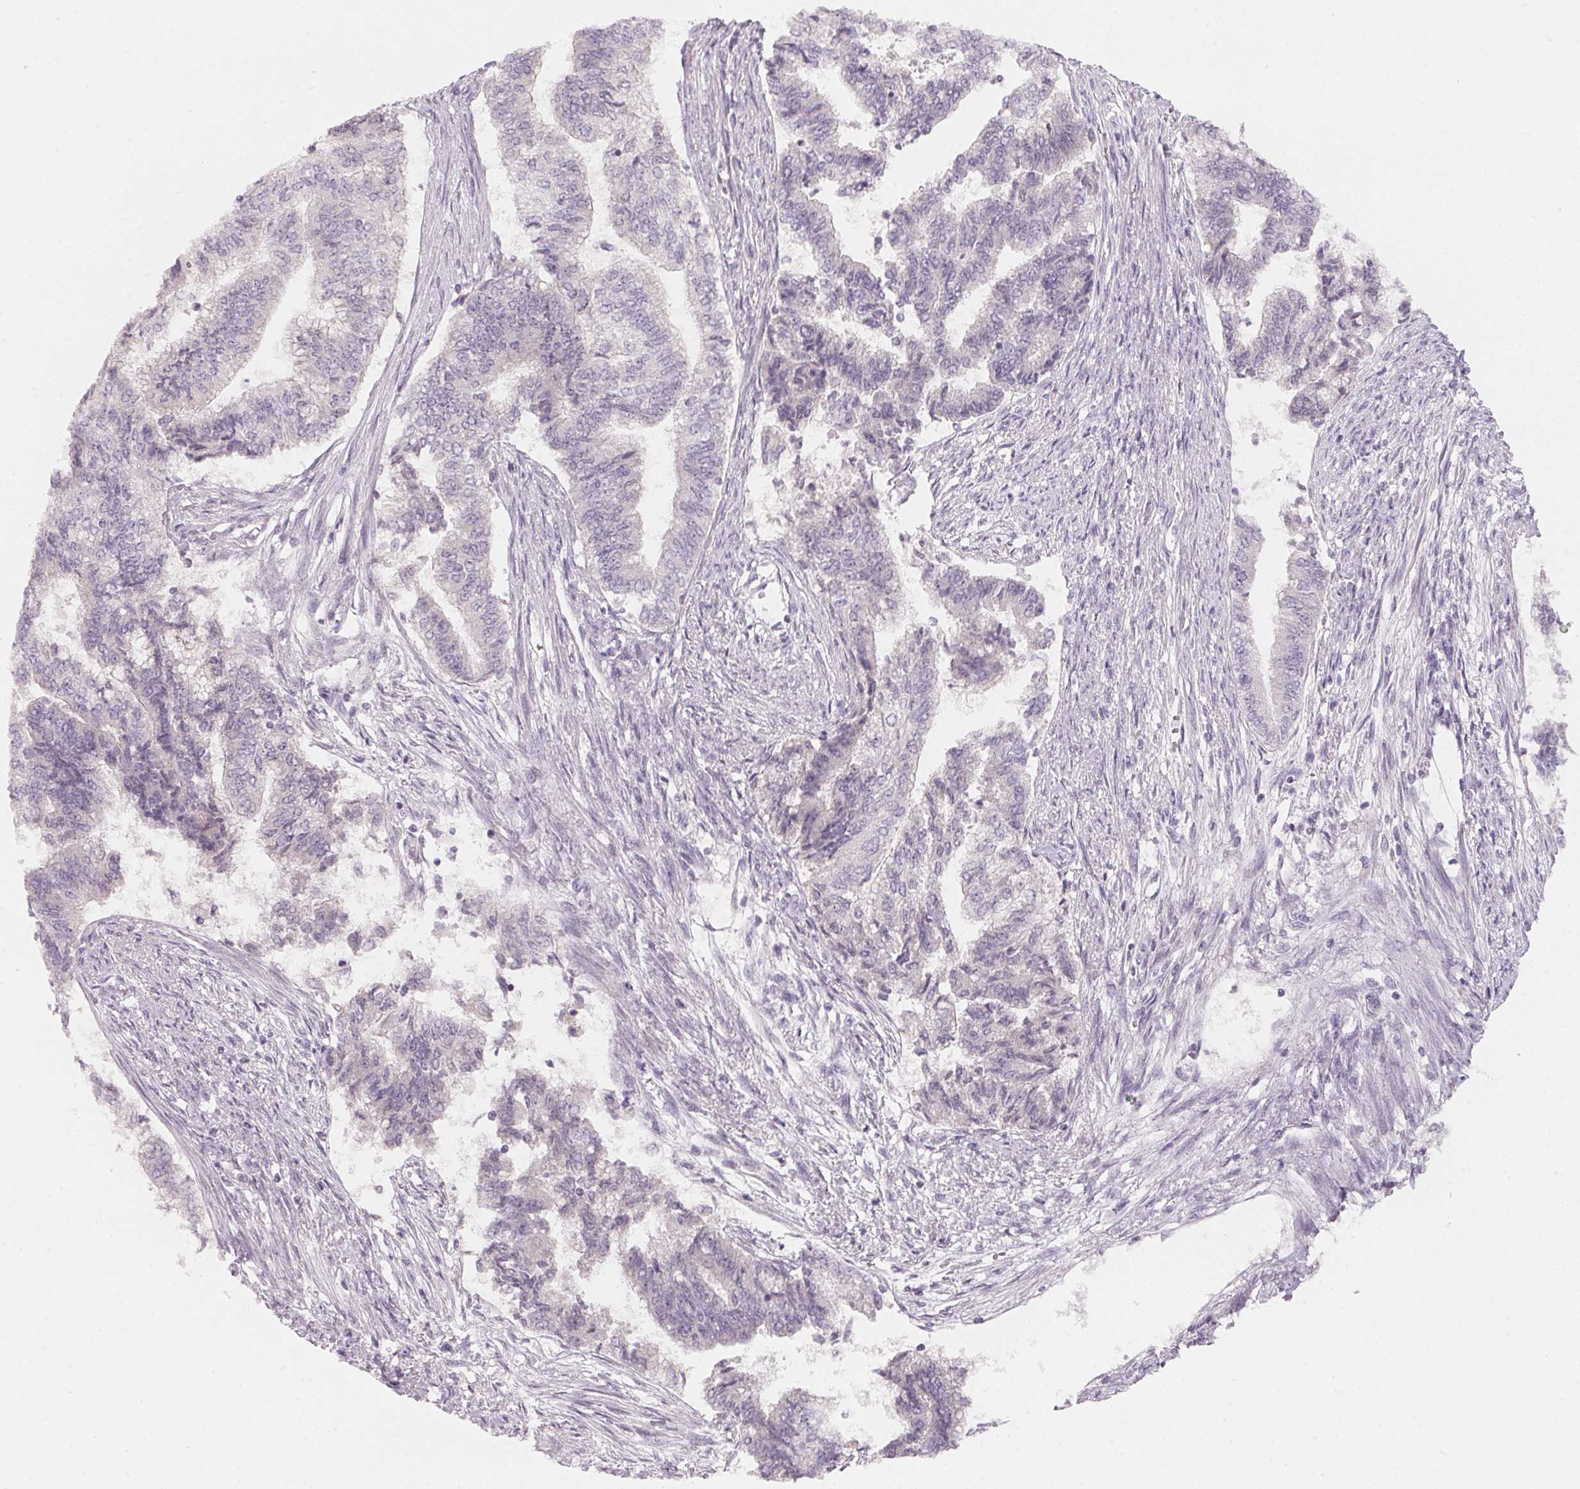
{"staining": {"intensity": "negative", "quantity": "none", "location": "none"}, "tissue": "endometrial cancer", "cell_type": "Tumor cells", "image_type": "cancer", "snomed": [{"axis": "morphology", "description": "Adenocarcinoma, NOS"}, {"axis": "topography", "description": "Endometrium"}], "caption": "An IHC micrograph of endometrial adenocarcinoma is shown. There is no staining in tumor cells of endometrial adenocarcinoma. (DAB immunohistochemistry visualized using brightfield microscopy, high magnification).", "gene": "ANKRD31", "patient": {"sex": "female", "age": 65}}